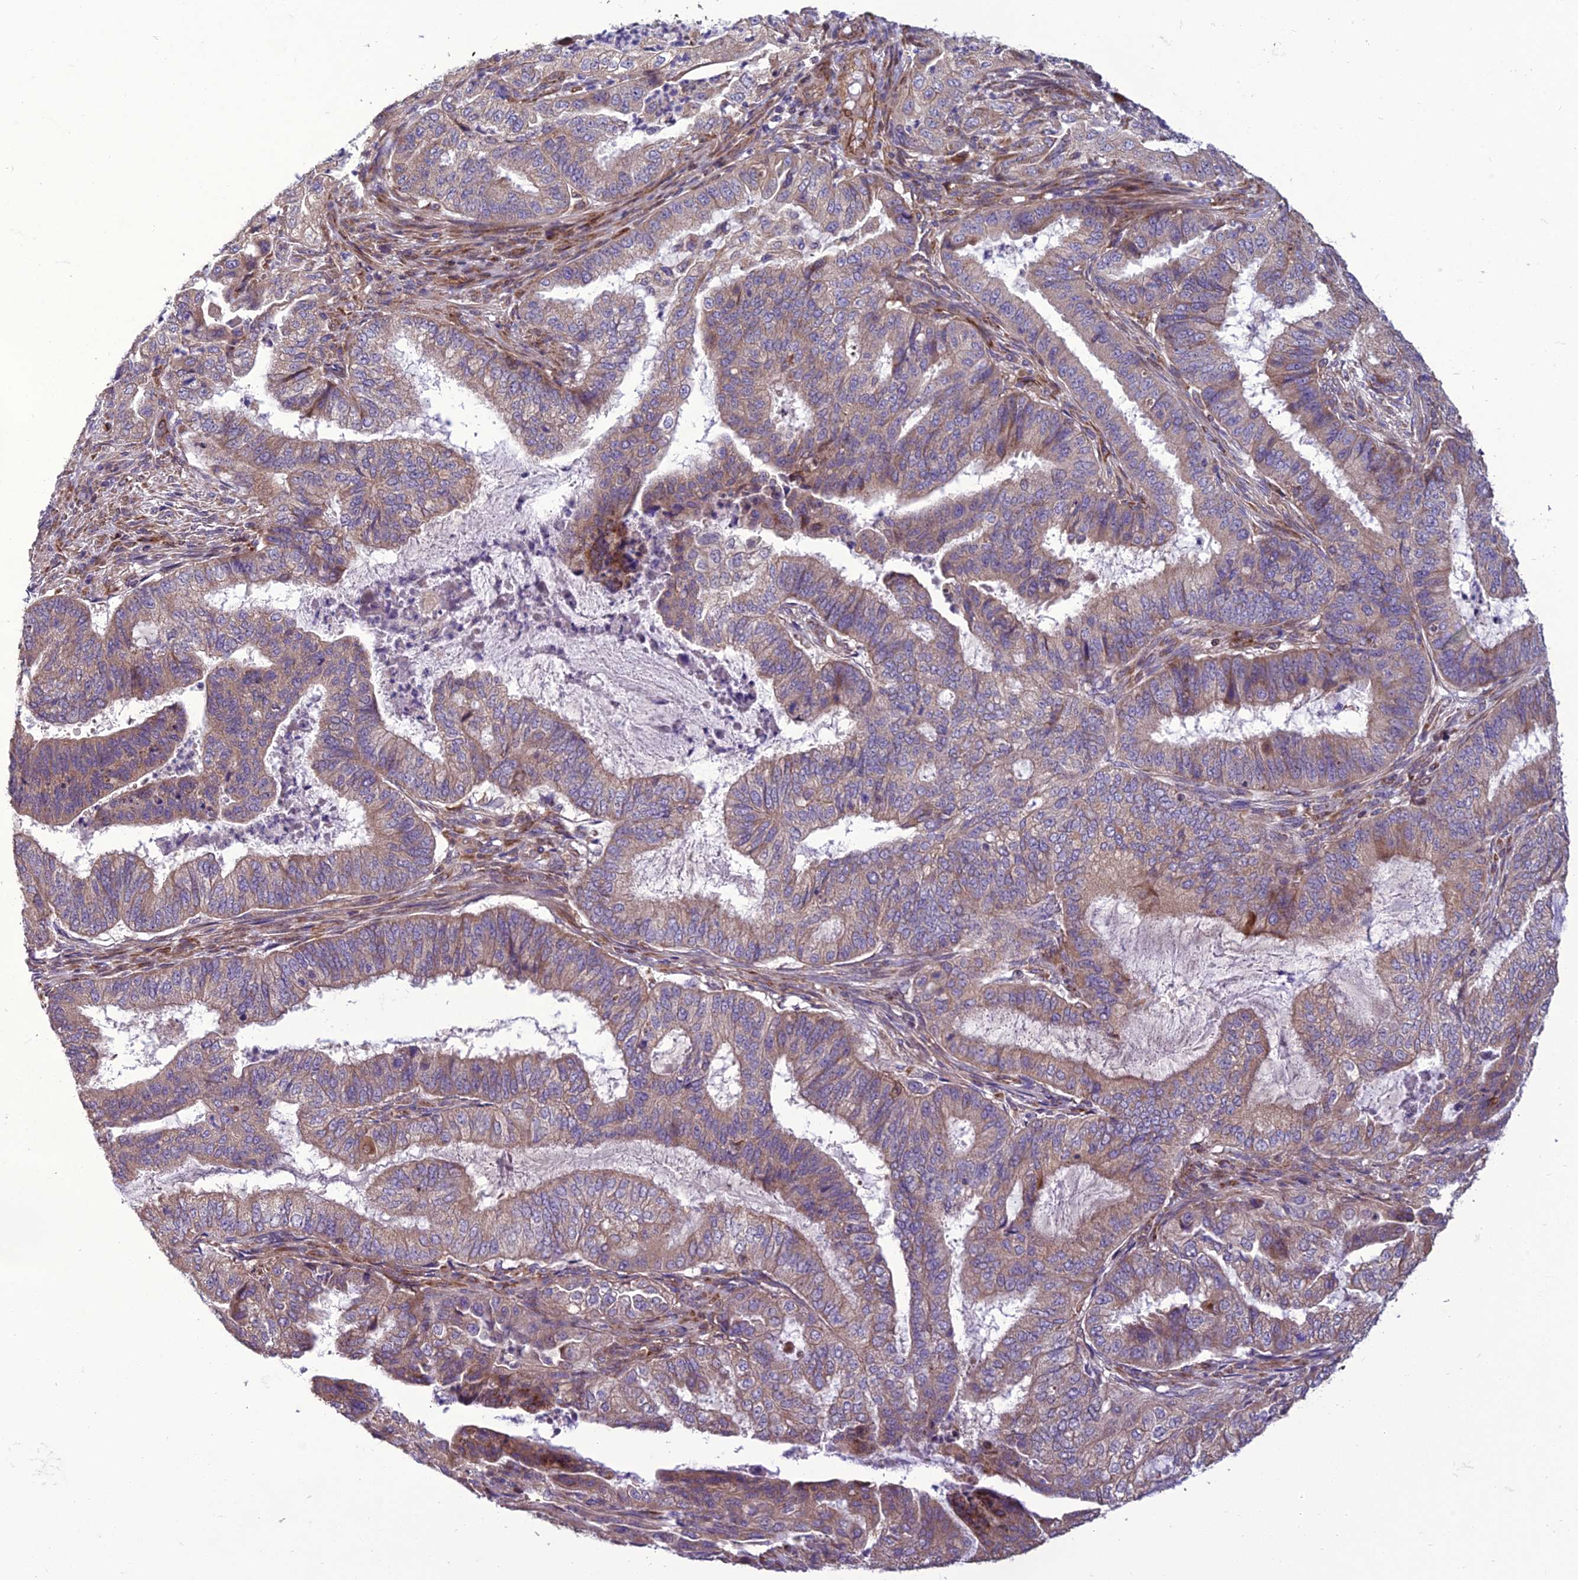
{"staining": {"intensity": "weak", "quantity": ">75%", "location": "cytoplasmic/membranous"}, "tissue": "endometrial cancer", "cell_type": "Tumor cells", "image_type": "cancer", "snomed": [{"axis": "morphology", "description": "Adenocarcinoma, NOS"}, {"axis": "topography", "description": "Endometrium"}], "caption": "The immunohistochemical stain labels weak cytoplasmic/membranous positivity in tumor cells of endometrial adenocarcinoma tissue.", "gene": "GIMAP1", "patient": {"sex": "female", "age": 51}}